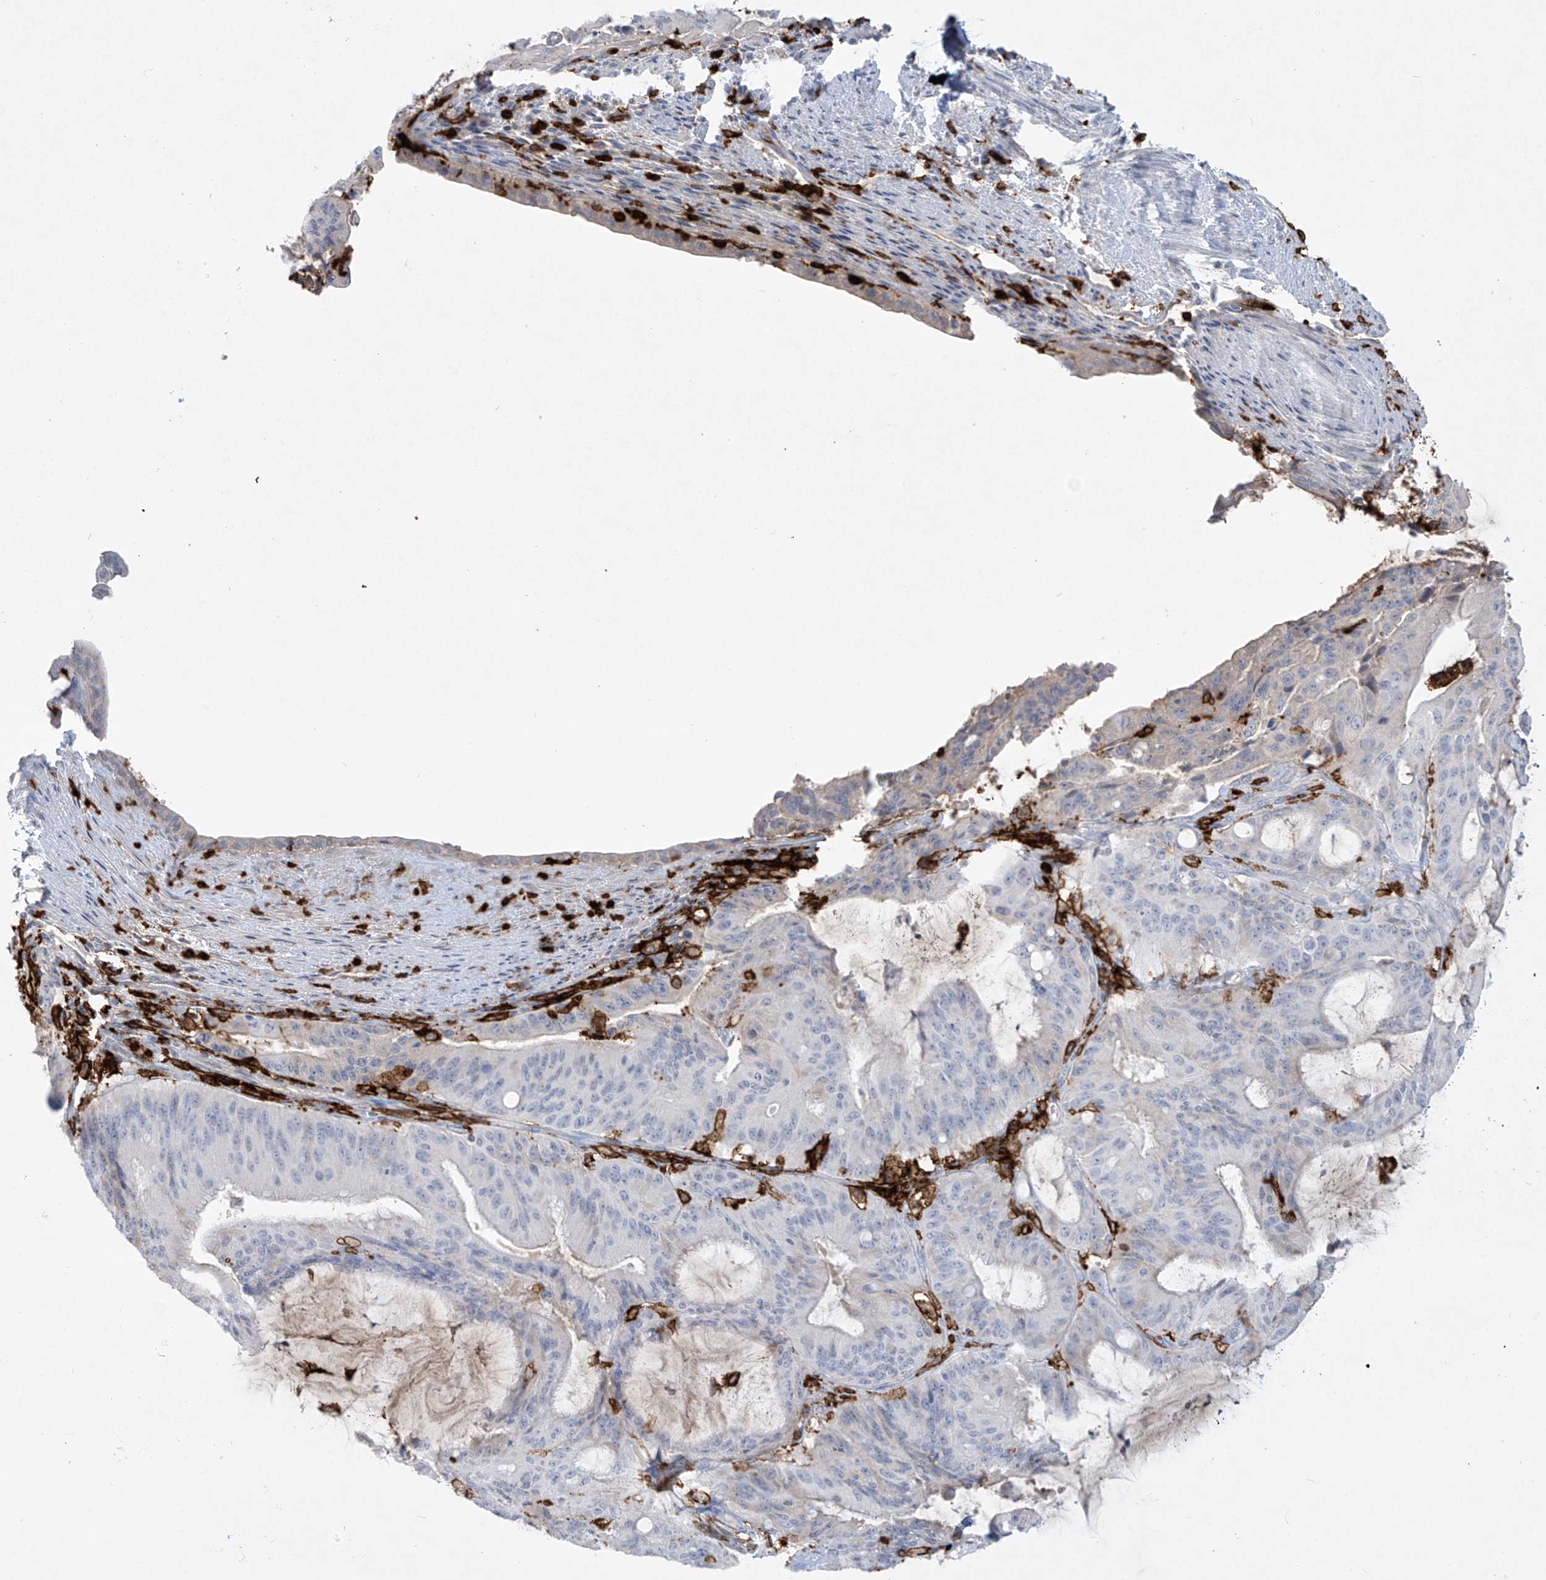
{"staining": {"intensity": "negative", "quantity": "none", "location": "none"}, "tissue": "liver cancer", "cell_type": "Tumor cells", "image_type": "cancer", "snomed": [{"axis": "morphology", "description": "Normal tissue, NOS"}, {"axis": "morphology", "description": "Cholangiocarcinoma"}, {"axis": "topography", "description": "Liver"}, {"axis": "topography", "description": "Peripheral nerve tissue"}], "caption": "The histopathology image reveals no significant staining in tumor cells of liver cholangiocarcinoma. (IHC, brightfield microscopy, high magnification).", "gene": "FCGR3A", "patient": {"sex": "female", "age": 73}}